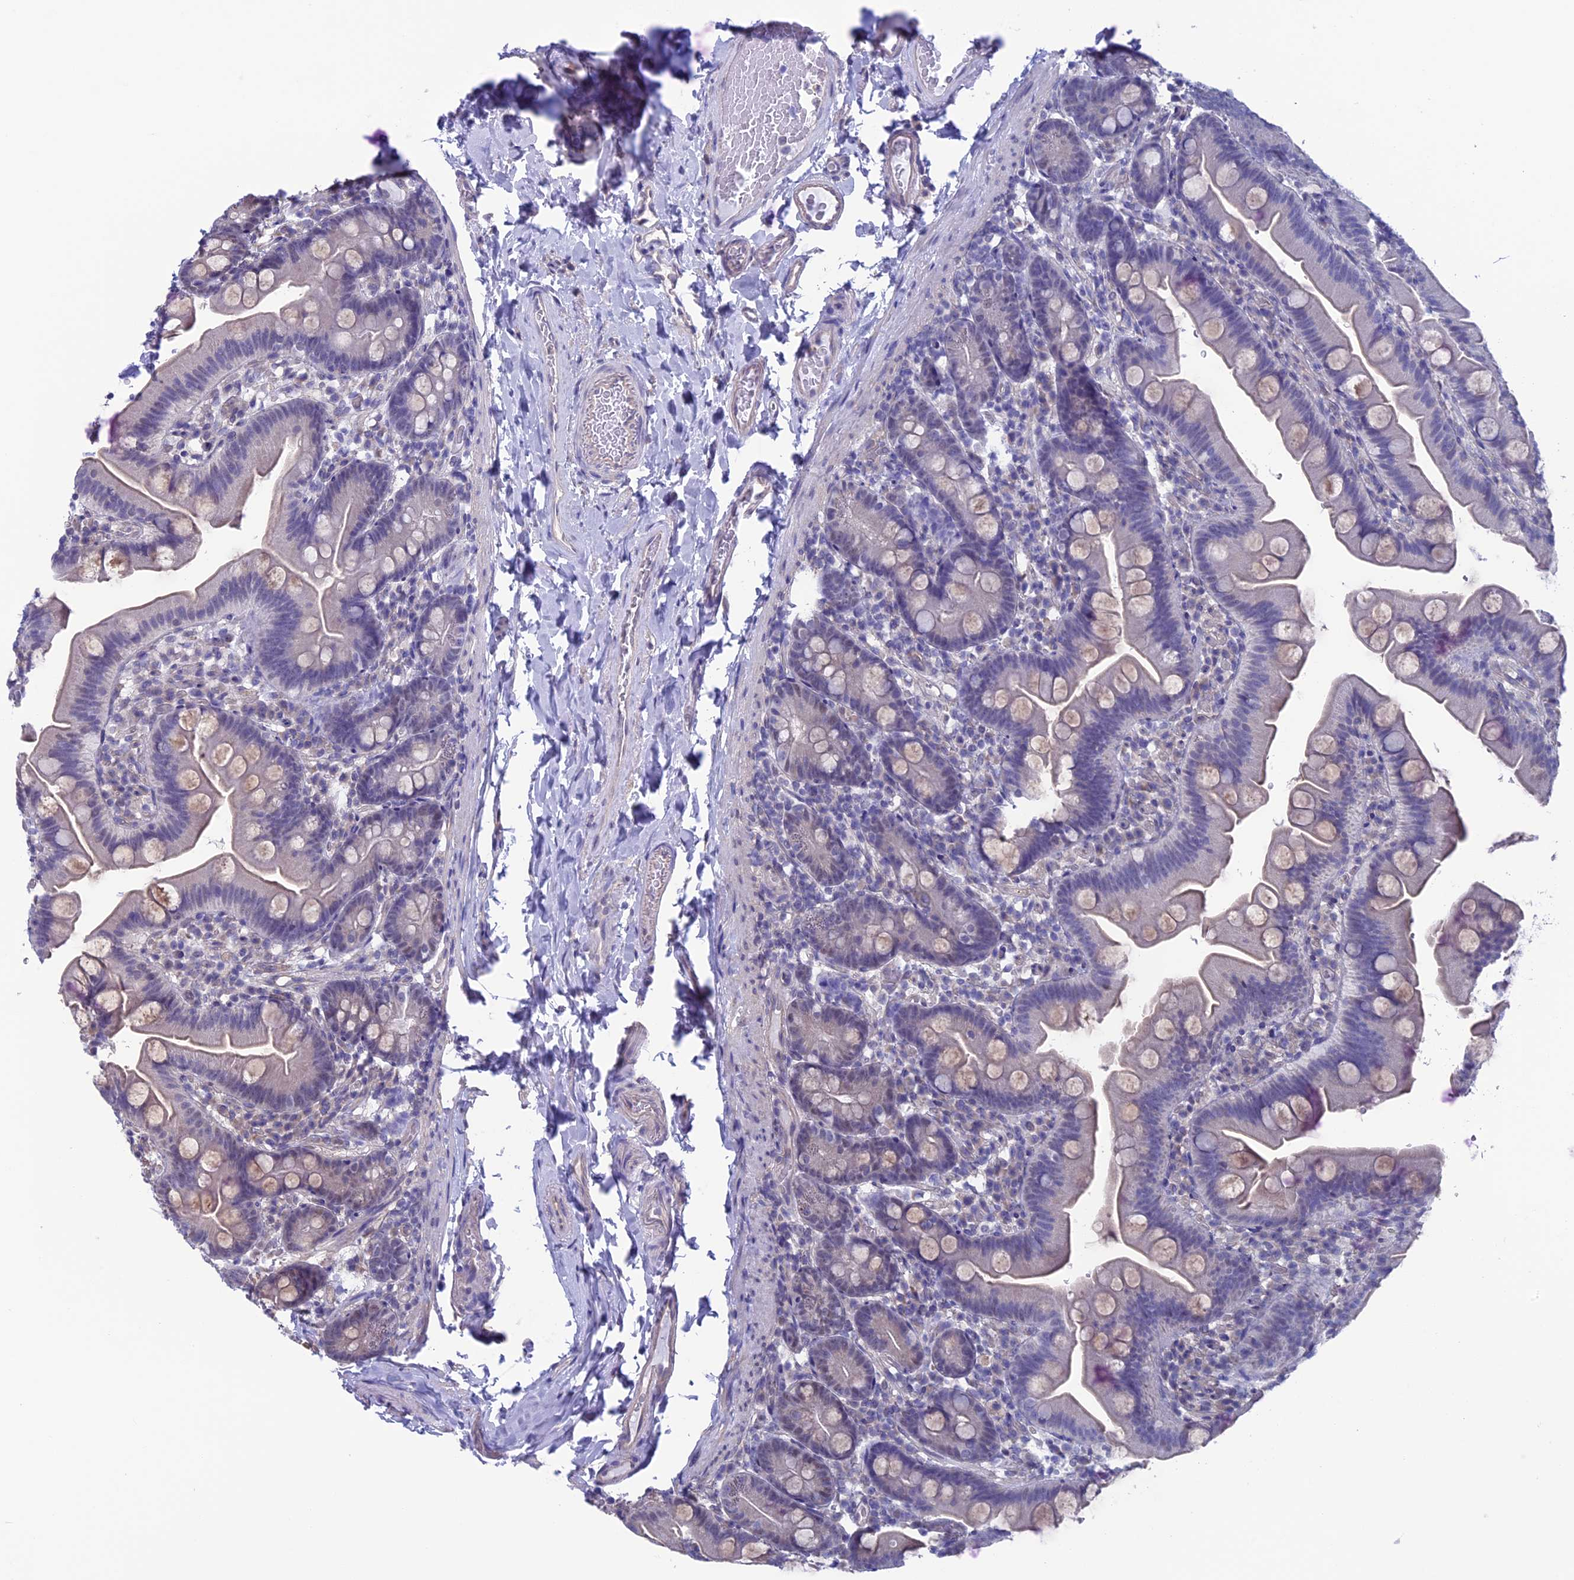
{"staining": {"intensity": "negative", "quantity": "none", "location": "none"}, "tissue": "small intestine", "cell_type": "Glandular cells", "image_type": "normal", "snomed": [{"axis": "morphology", "description": "Normal tissue, NOS"}, {"axis": "topography", "description": "Small intestine"}], "caption": "DAB immunohistochemical staining of normal human small intestine exhibits no significant expression in glandular cells.", "gene": "SLC1A6", "patient": {"sex": "female", "age": 68}}